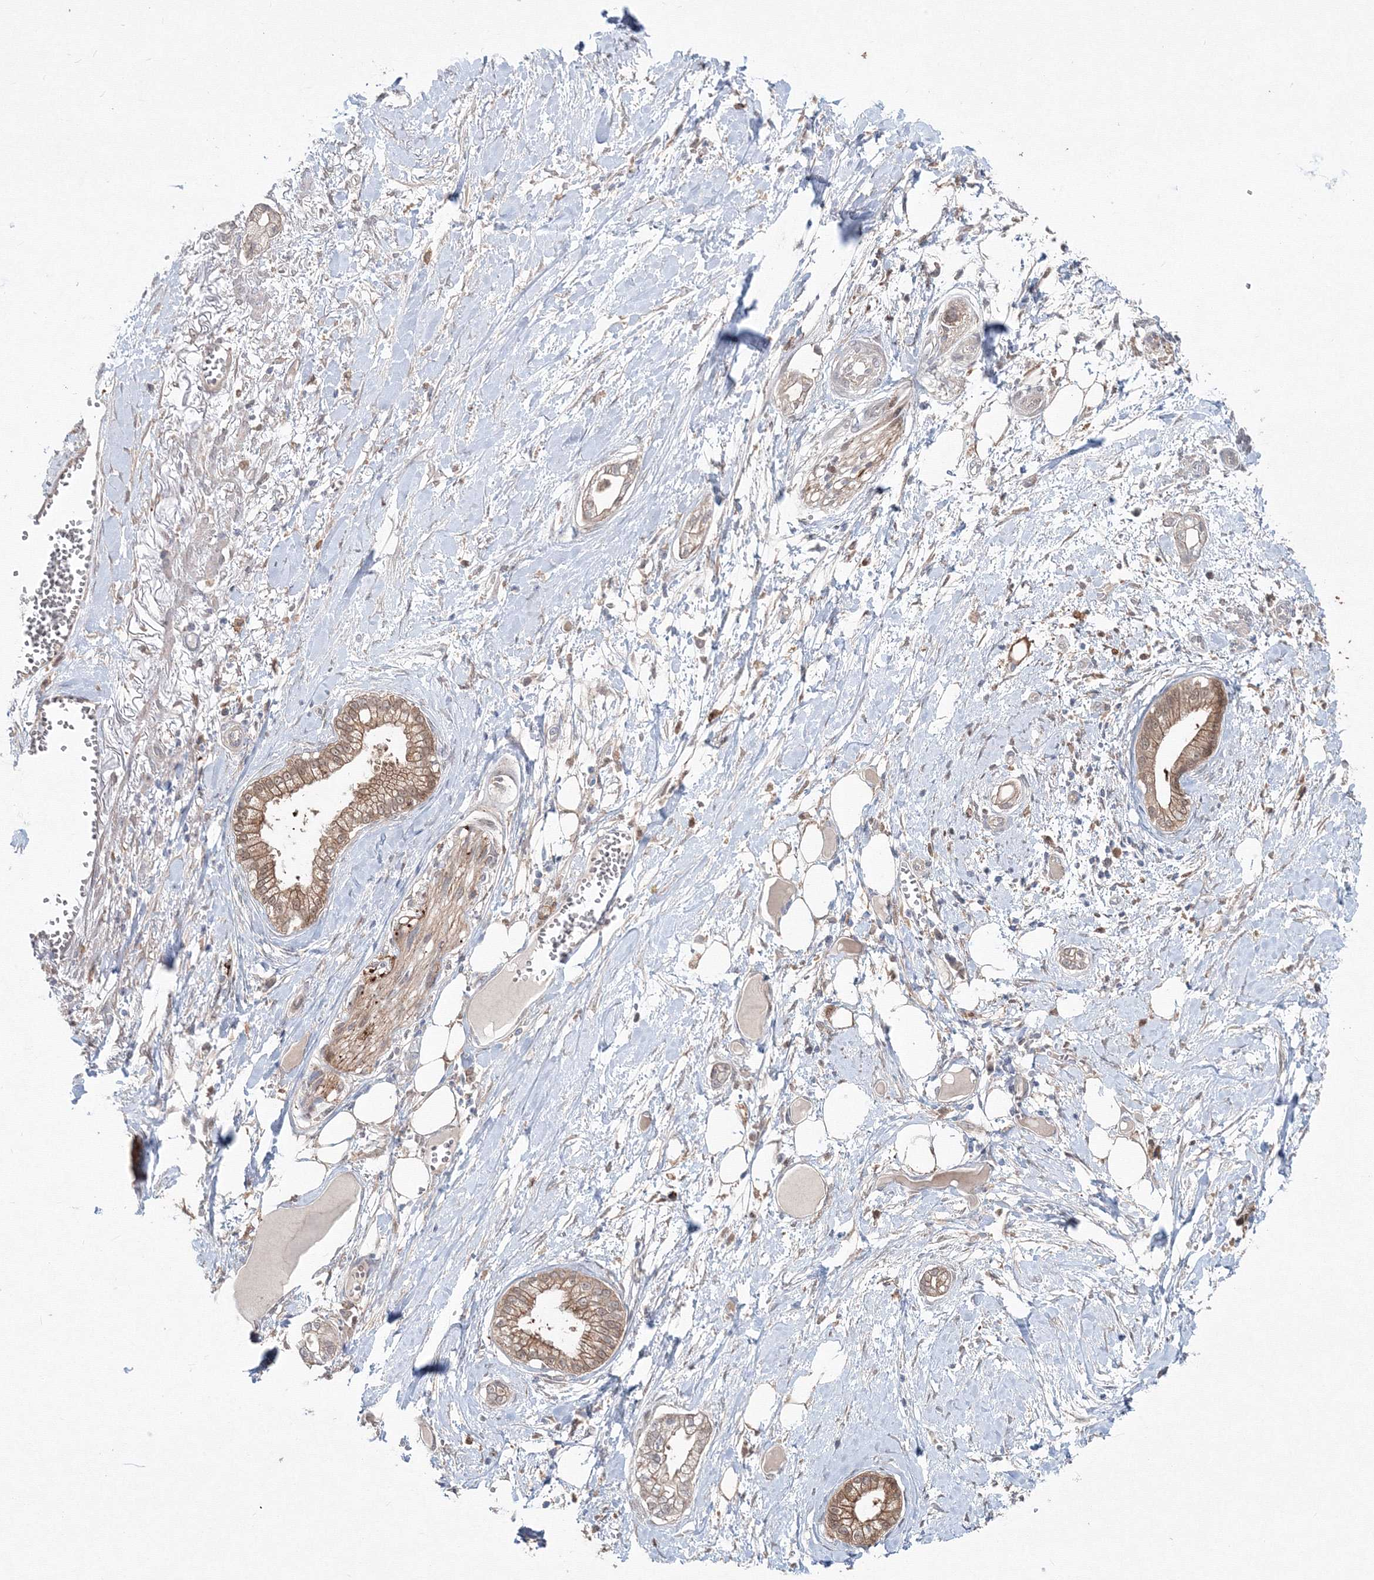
{"staining": {"intensity": "moderate", "quantity": "25%-75%", "location": "cytoplasmic/membranous"}, "tissue": "pancreatic cancer", "cell_type": "Tumor cells", "image_type": "cancer", "snomed": [{"axis": "morphology", "description": "Adenocarcinoma, NOS"}, {"axis": "topography", "description": "Pancreas"}], "caption": "This is a micrograph of IHC staining of pancreatic cancer, which shows moderate staining in the cytoplasmic/membranous of tumor cells.", "gene": "MKRN2", "patient": {"sex": "male", "age": 68}}